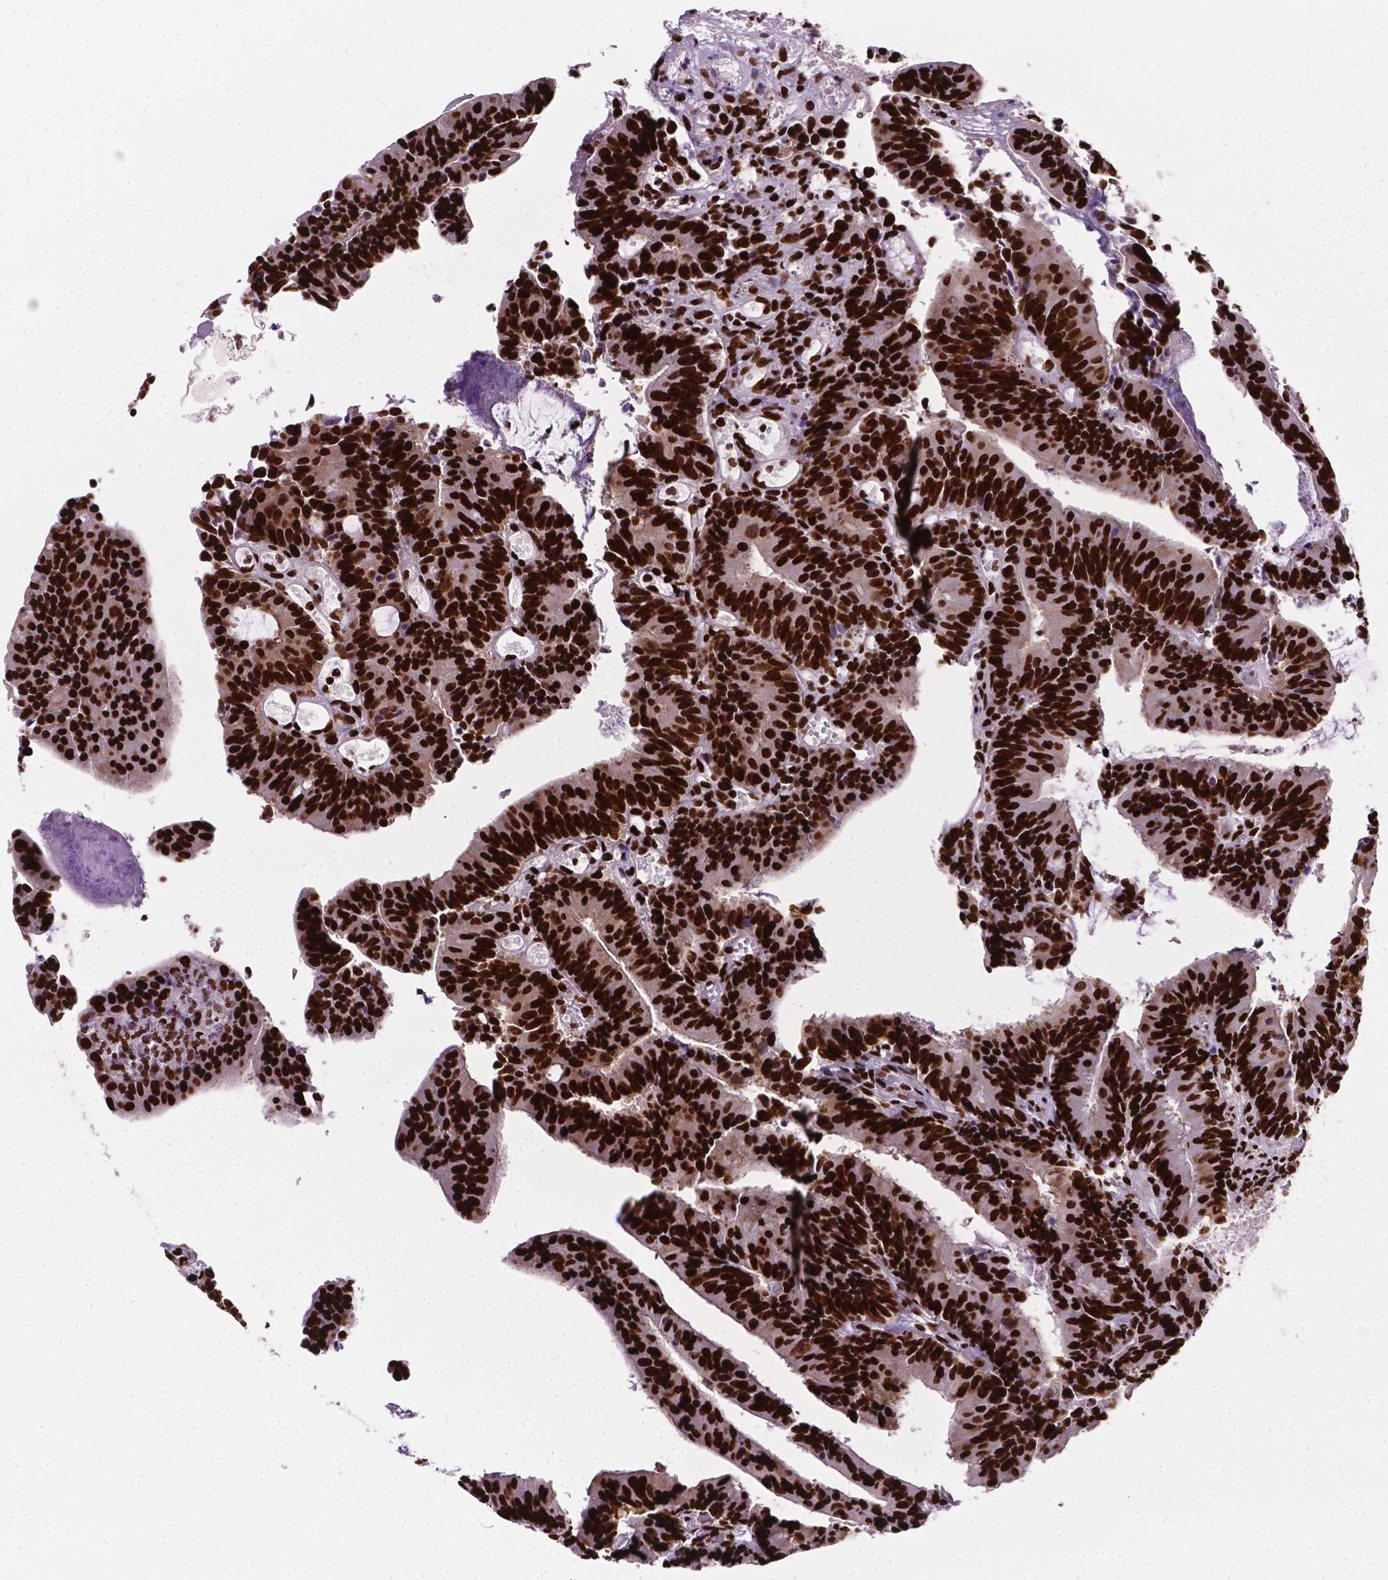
{"staining": {"intensity": "strong", "quantity": ">75%", "location": "nuclear"}, "tissue": "colorectal cancer", "cell_type": "Tumor cells", "image_type": "cancer", "snomed": [{"axis": "morphology", "description": "Adenocarcinoma, NOS"}, {"axis": "topography", "description": "Colon"}], "caption": "Human adenocarcinoma (colorectal) stained with a protein marker demonstrates strong staining in tumor cells.", "gene": "SMIM5", "patient": {"sex": "female", "age": 78}}